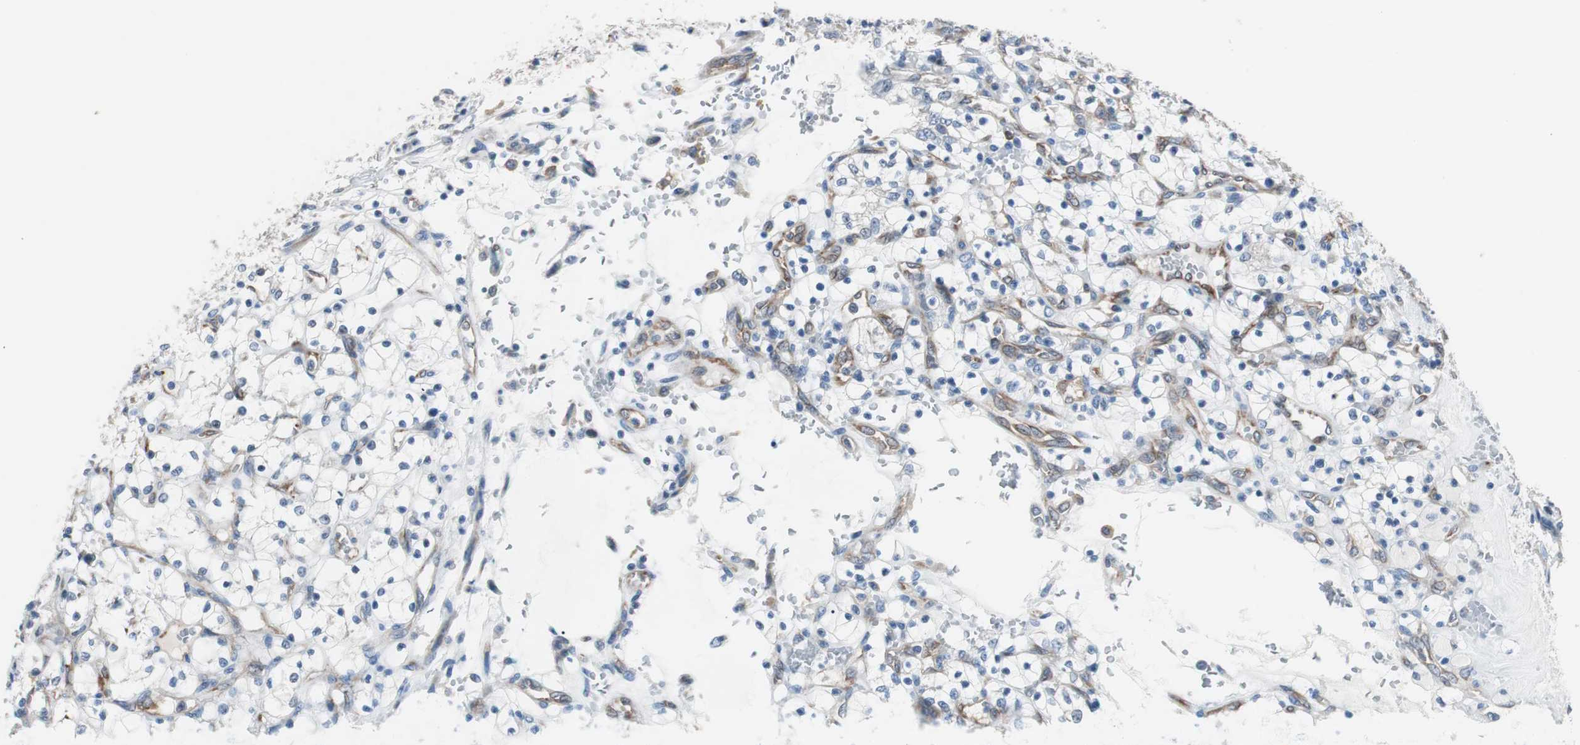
{"staining": {"intensity": "negative", "quantity": "none", "location": "none"}, "tissue": "renal cancer", "cell_type": "Tumor cells", "image_type": "cancer", "snomed": [{"axis": "morphology", "description": "Adenocarcinoma, NOS"}, {"axis": "topography", "description": "Kidney"}], "caption": "Tumor cells are negative for protein expression in human renal adenocarcinoma.", "gene": "SWAP70", "patient": {"sex": "female", "age": 69}}